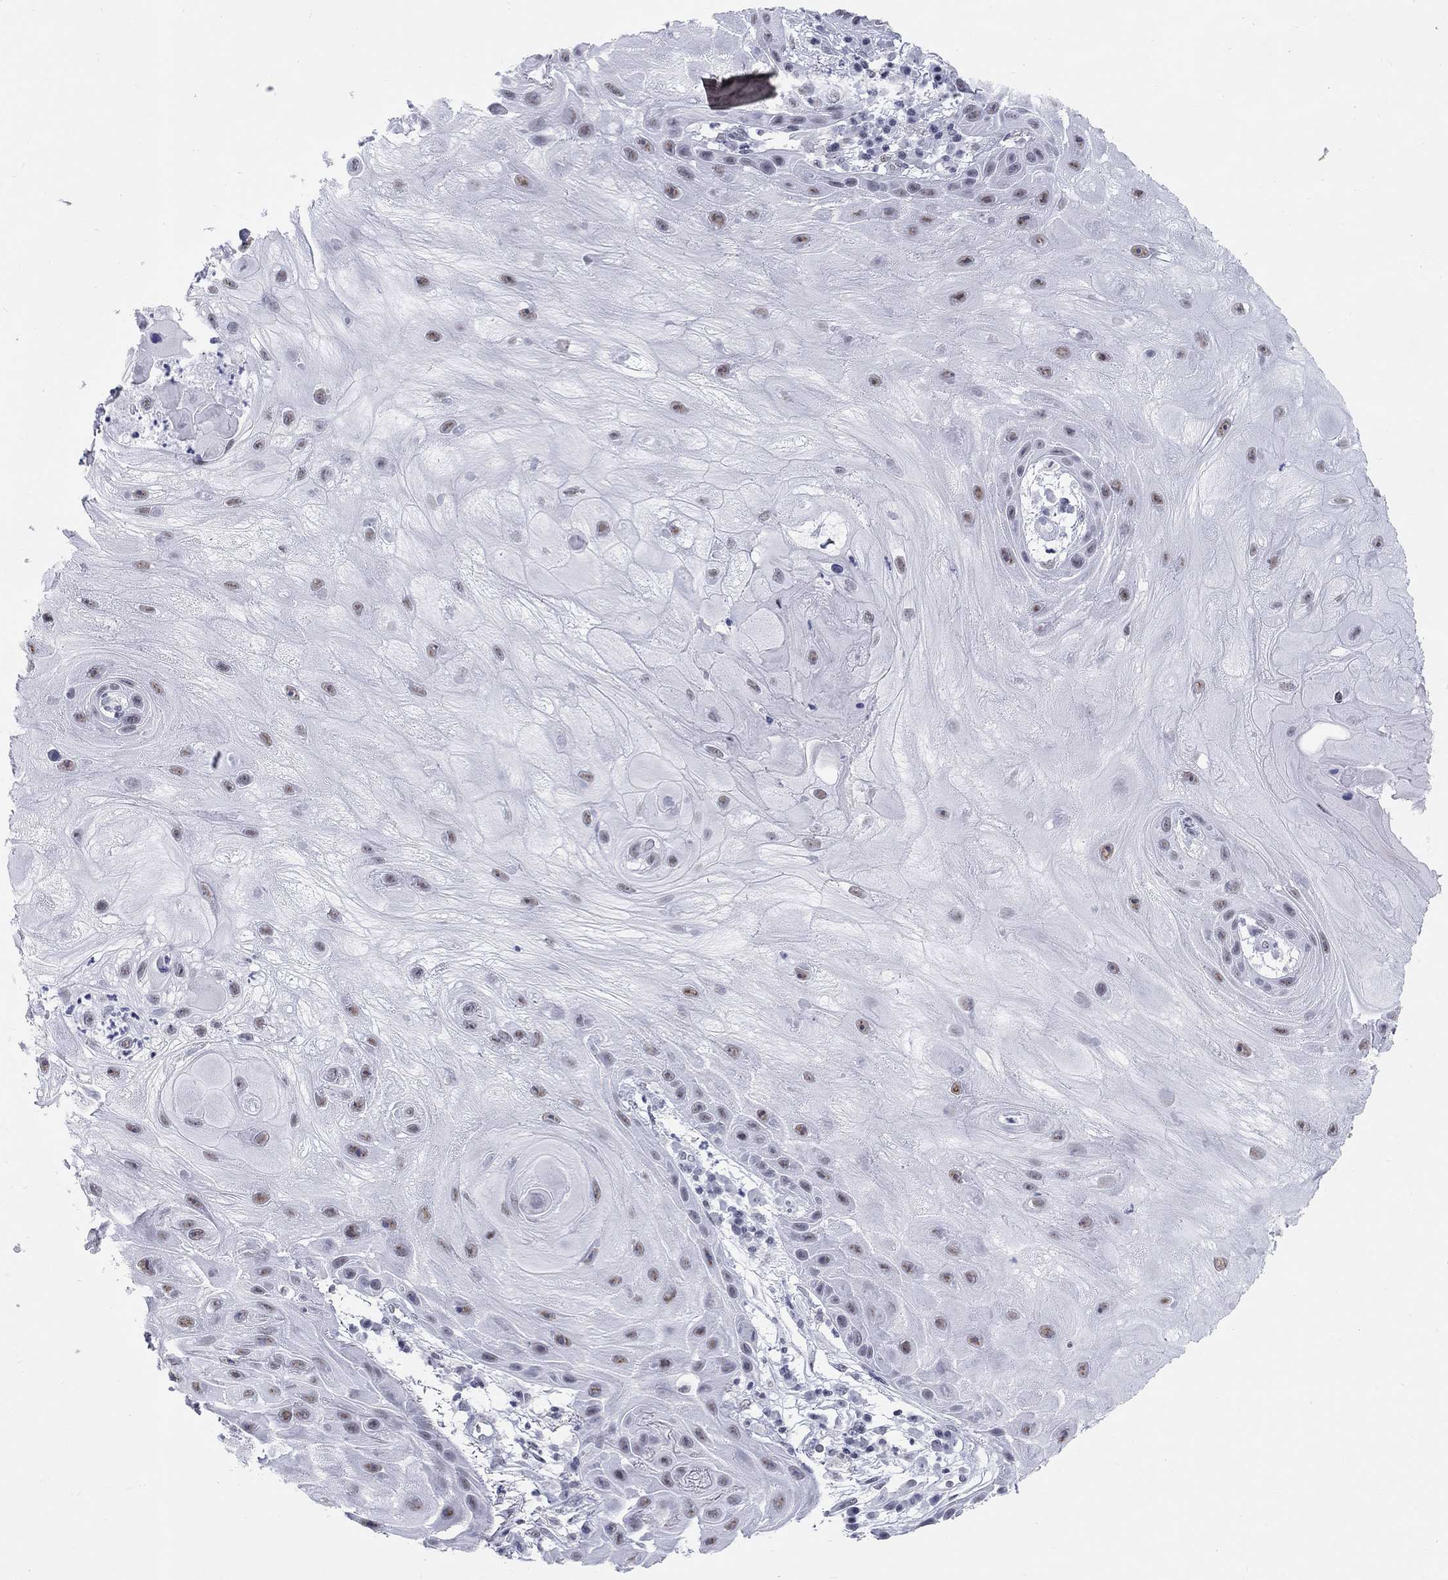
{"staining": {"intensity": "weak", "quantity": "<25%", "location": "nuclear"}, "tissue": "skin cancer", "cell_type": "Tumor cells", "image_type": "cancer", "snomed": [{"axis": "morphology", "description": "Normal tissue, NOS"}, {"axis": "morphology", "description": "Squamous cell carcinoma, NOS"}, {"axis": "topography", "description": "Skin"}], "caption": "Micrograph shows no protein staining in tumor cells of skin cancer tissue.", "gene": "DMTN", "patient": {"sex": "male", "age": 79}}